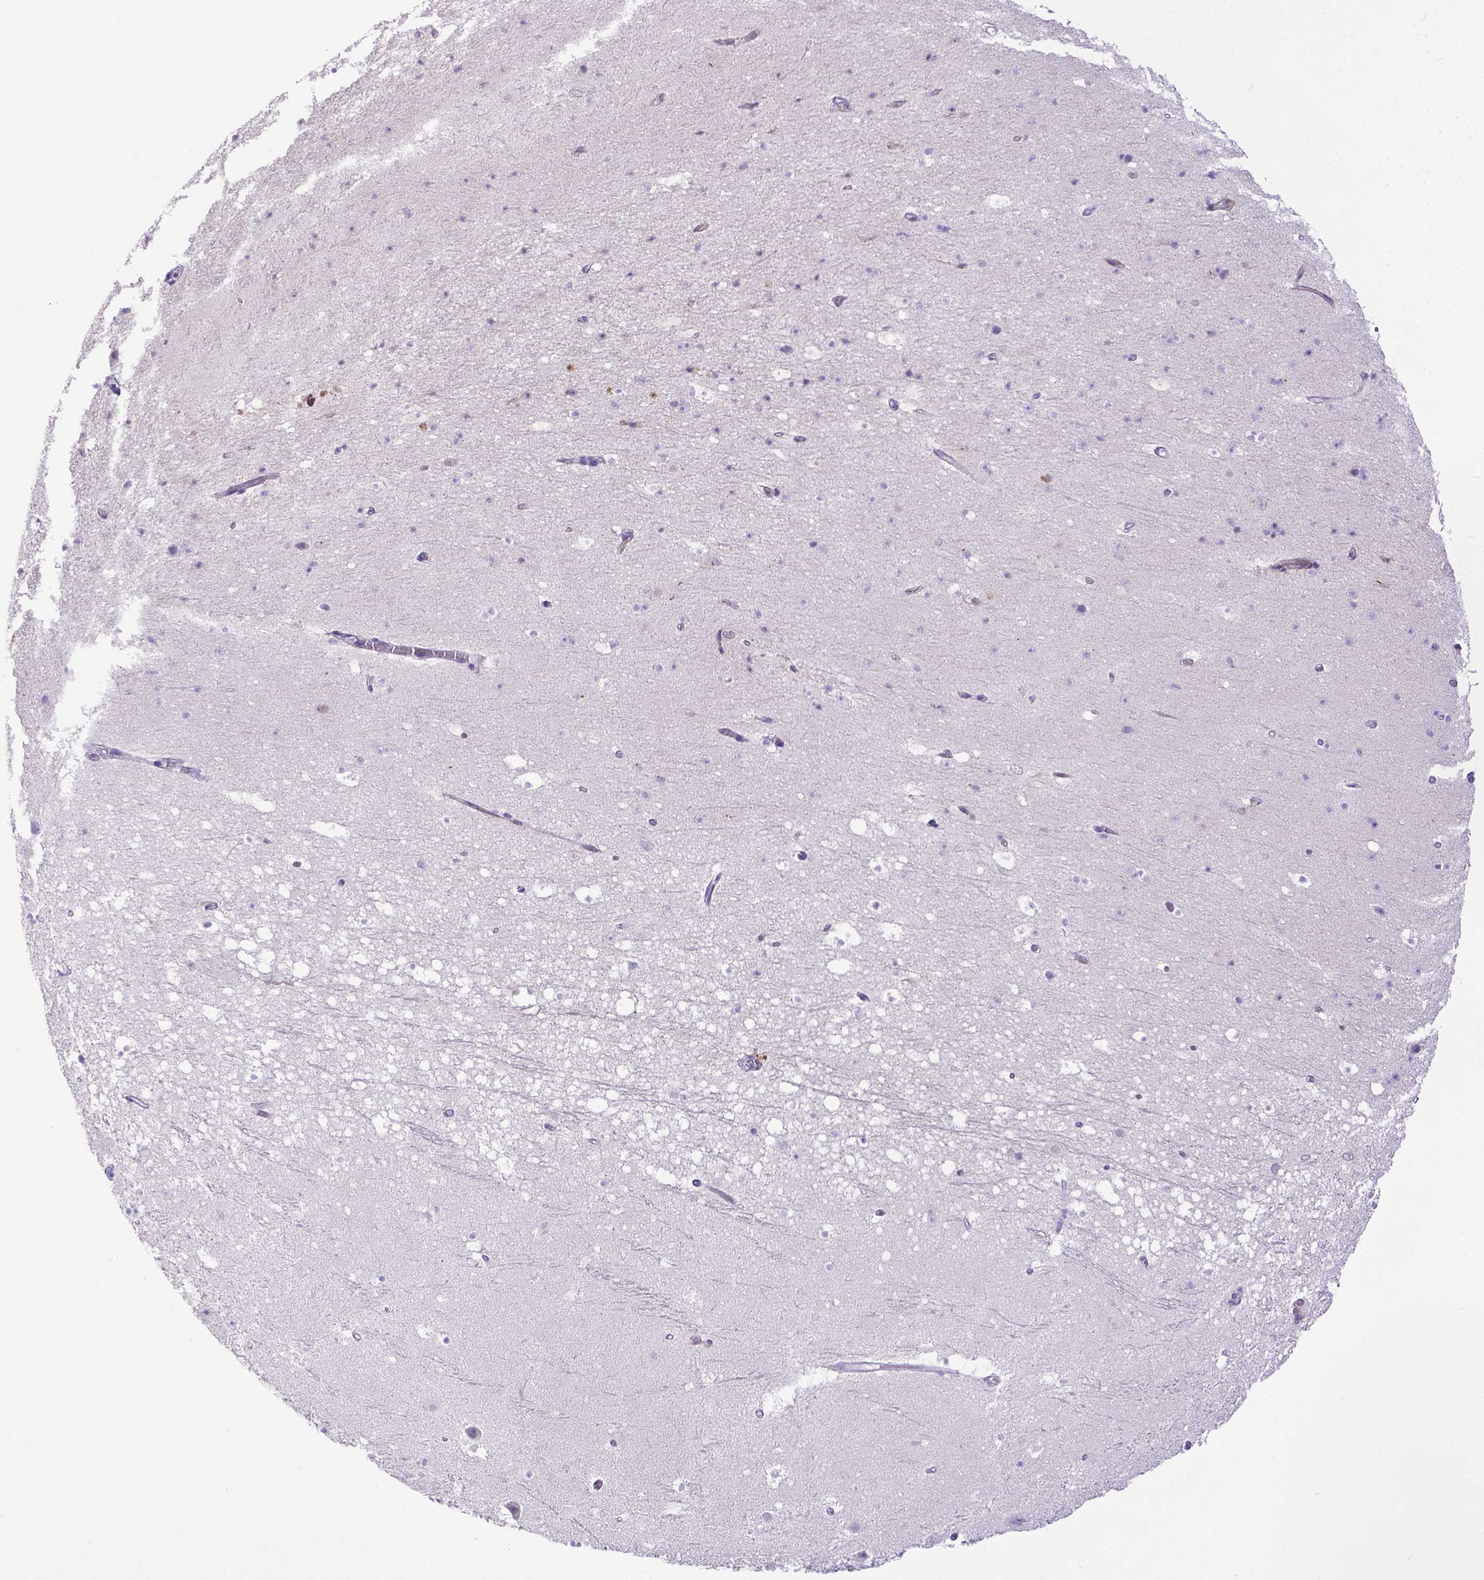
{"staining": {"intensity": "negative", "quantity": "none", "location": "none"}, "tissue": "hippocampus", "cell_type": "Glial cells", "image_type": "normal", "snomed": [{"axis": "morphology", "description": "Normal tissue, NOS"}, {"axis": "topography", "description": "Hippocampus"}], "caption": "DAB immunohistochemical staining of normal hippocampus displays no significant expression in glial cells.", "gene": "CFAP300", "patient": {"sex": "male", "age": 26}}